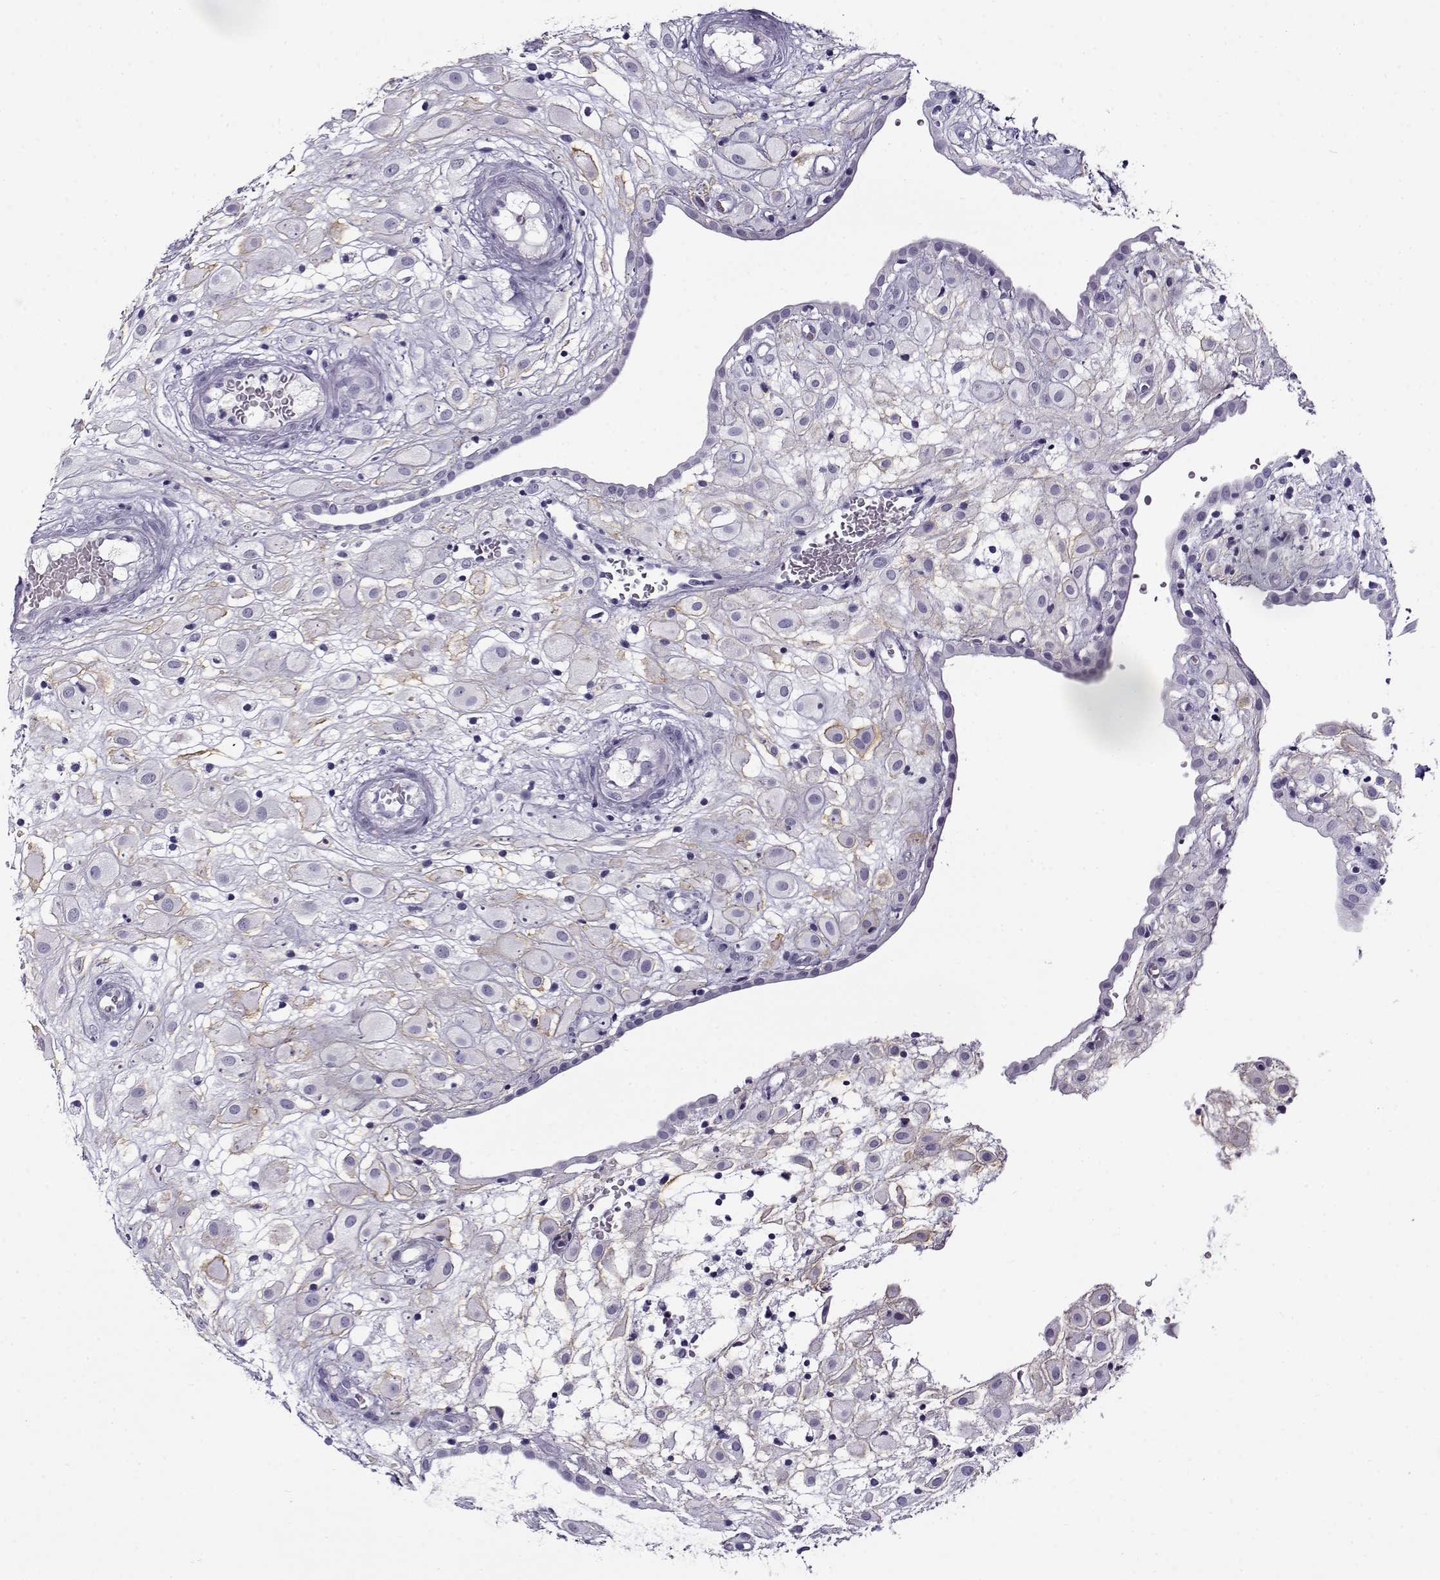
{"staining": {"intensity": "weak", "quantity": "<25%", "location": "cytoplasmic/membranous"}, "tissue": "placenta", "cell_type": "Decidual cells", "image_type": "normal", "snomed": [{"axis": "morphology", "description": "Normal tissue, NOS"}, {"axis": "topography", "description": "Placenta"}], "caption": "Decidual cells show no significant staining in unremarkable placenta.", "gene": "GTSF1L", "patient": {"sex": "female", "age": 24}}